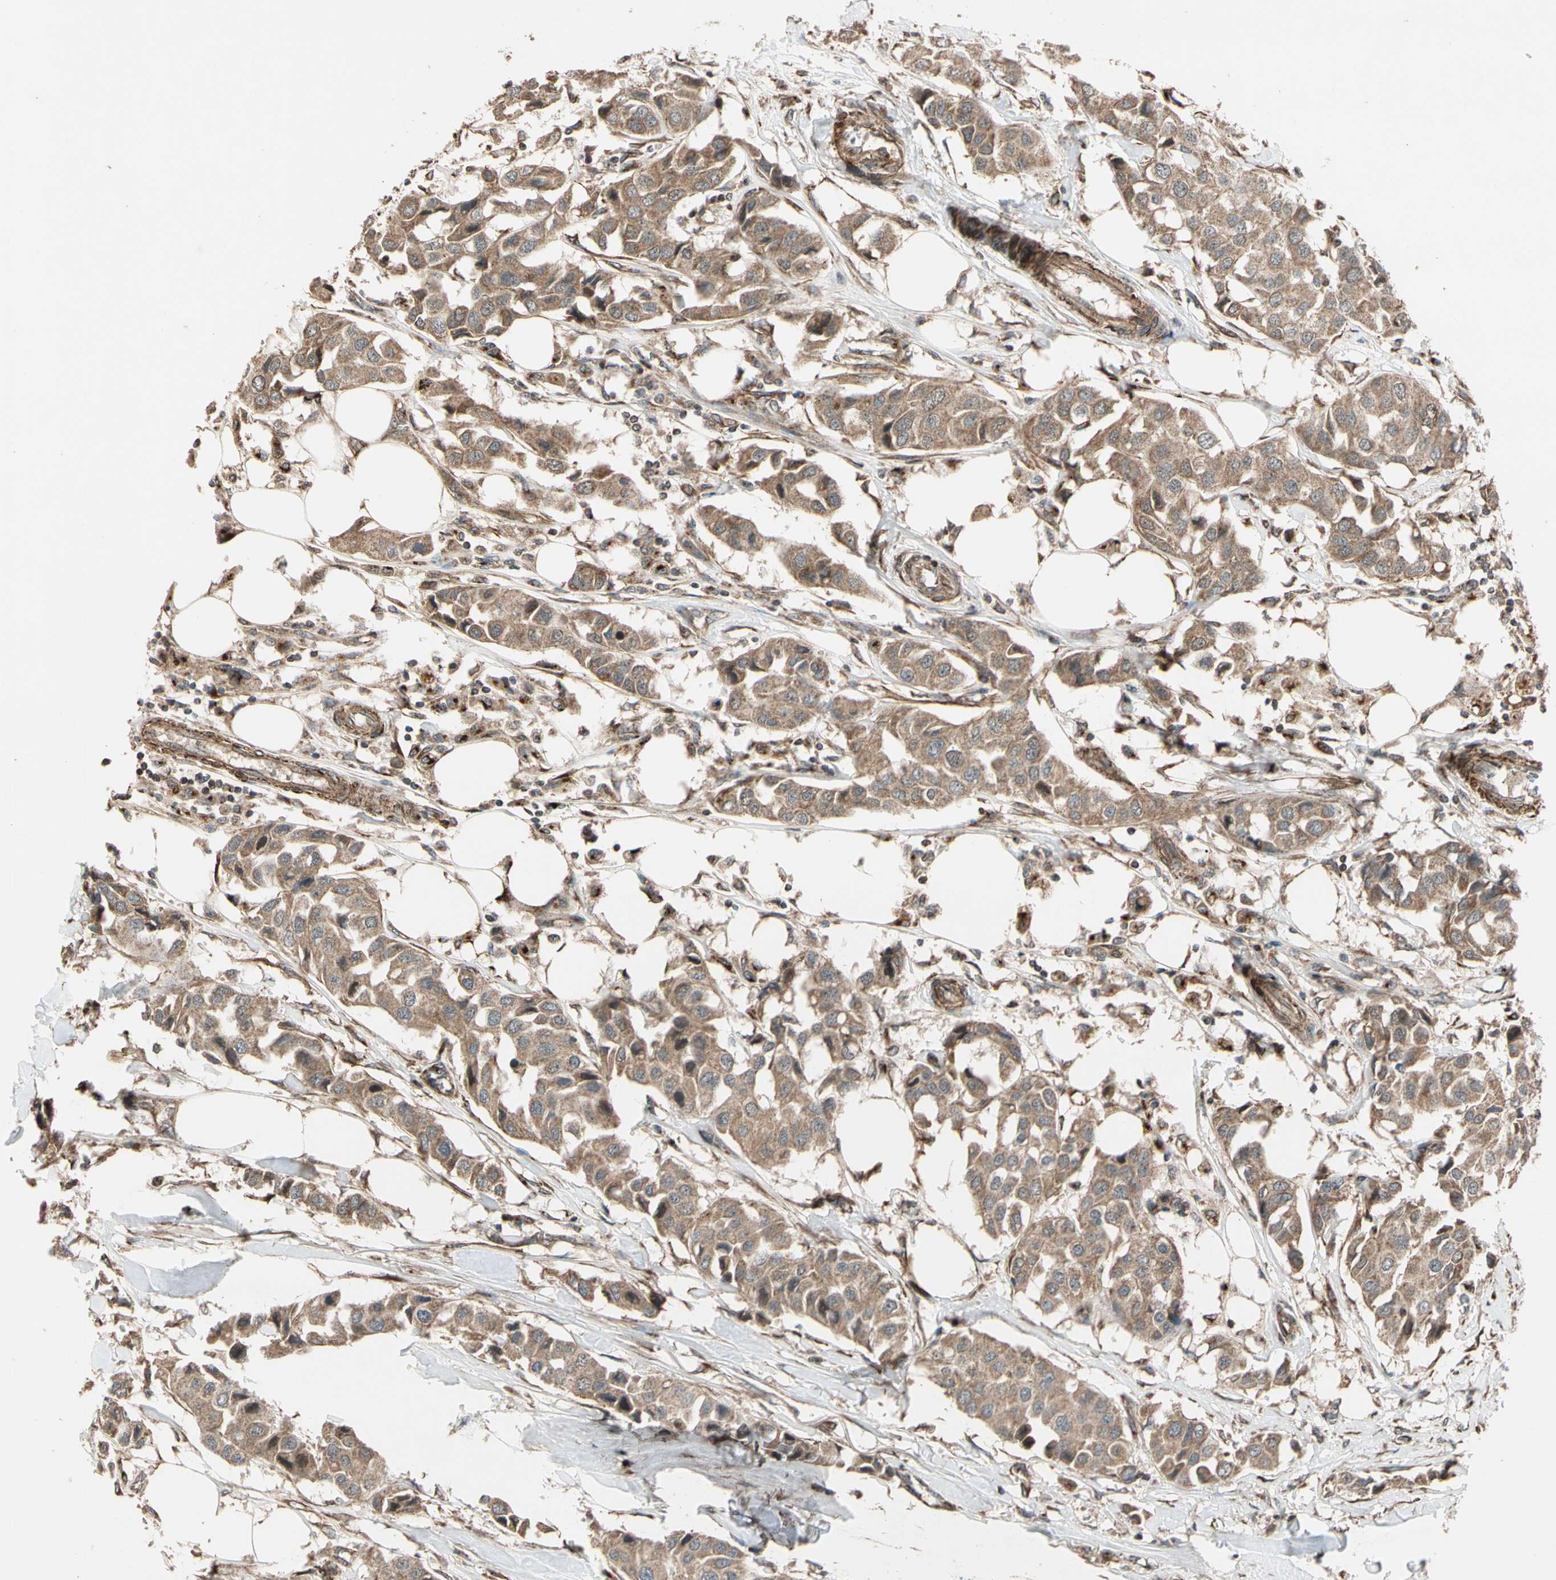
{"staining": {"intensity": "moderate", "quantity": ">75%", "location": "cytoplasmic/membranous"}, "tissue": "breast cancer", "cell_type": "Tumor cells", "image_type": "cancer", "snomed": [{"axis": "morphology", "description": "Duct carcinoma"}, {"axis": "topography", "description": "Breast"}], "caption": "Breast cancer was stained to show a protein in brown. There is medium levels of moderate cytoplasmic/membranous expression in approximately >75% of tumor cells.", "gene": "GCK", "patient": {"sex": "female", "age": 80}}